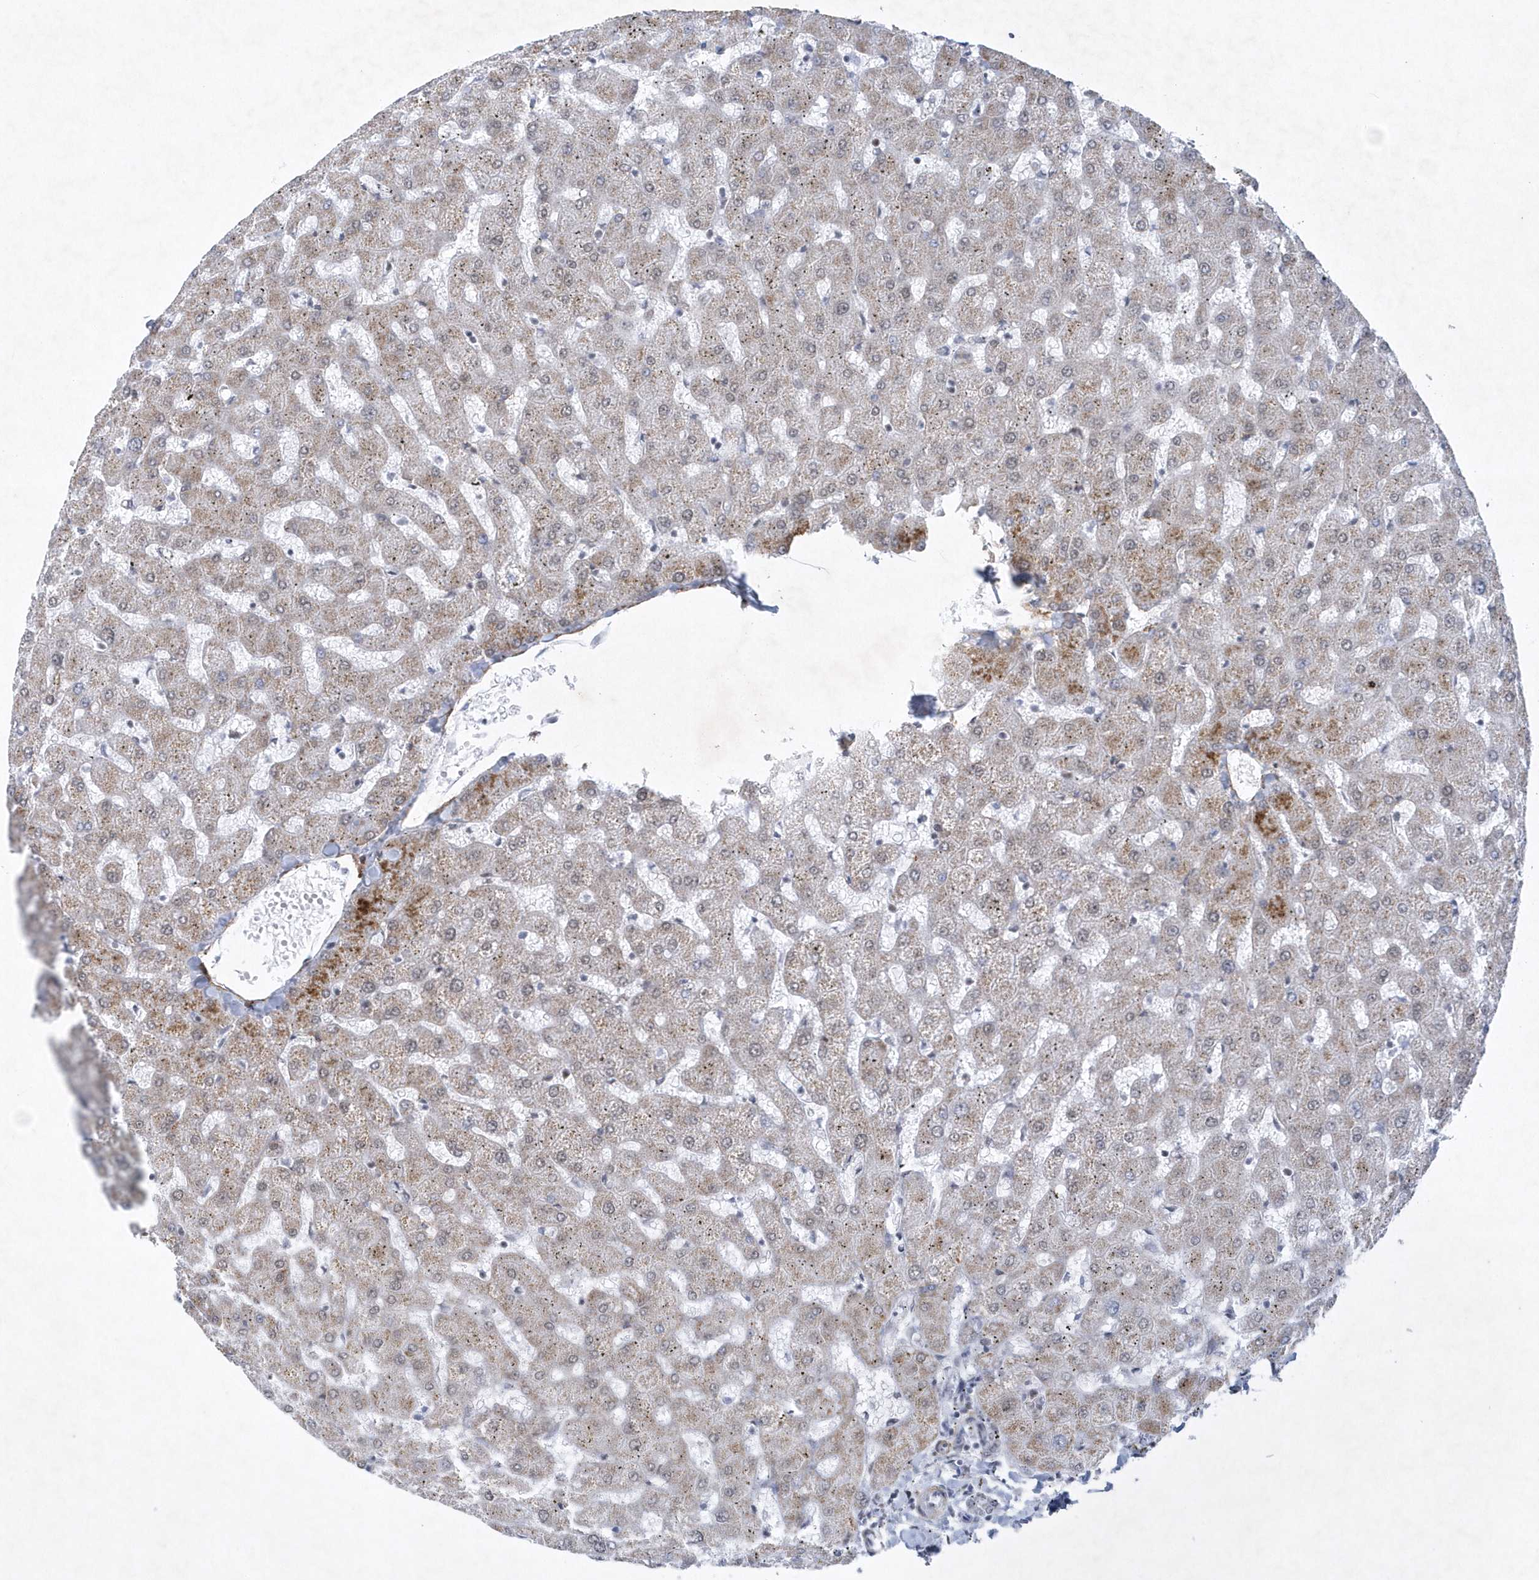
{"staining": {"intensity": "negative", "quantity": "none", "location": "none"}, "tissue": "liver", "cell_type": "Cholangiocytes", "image_type": "normal", "snomed": [{"axis": "morphology", "description": "Normal tissue, NOS"}, {"axis": "topography", "description": "Liver"}], "caption": "The micrograph reveals no significant positivity in cholangiocytes of liver.", "gene": "DCLRE1A", "patient": {"sex": "female", "age": 63}}